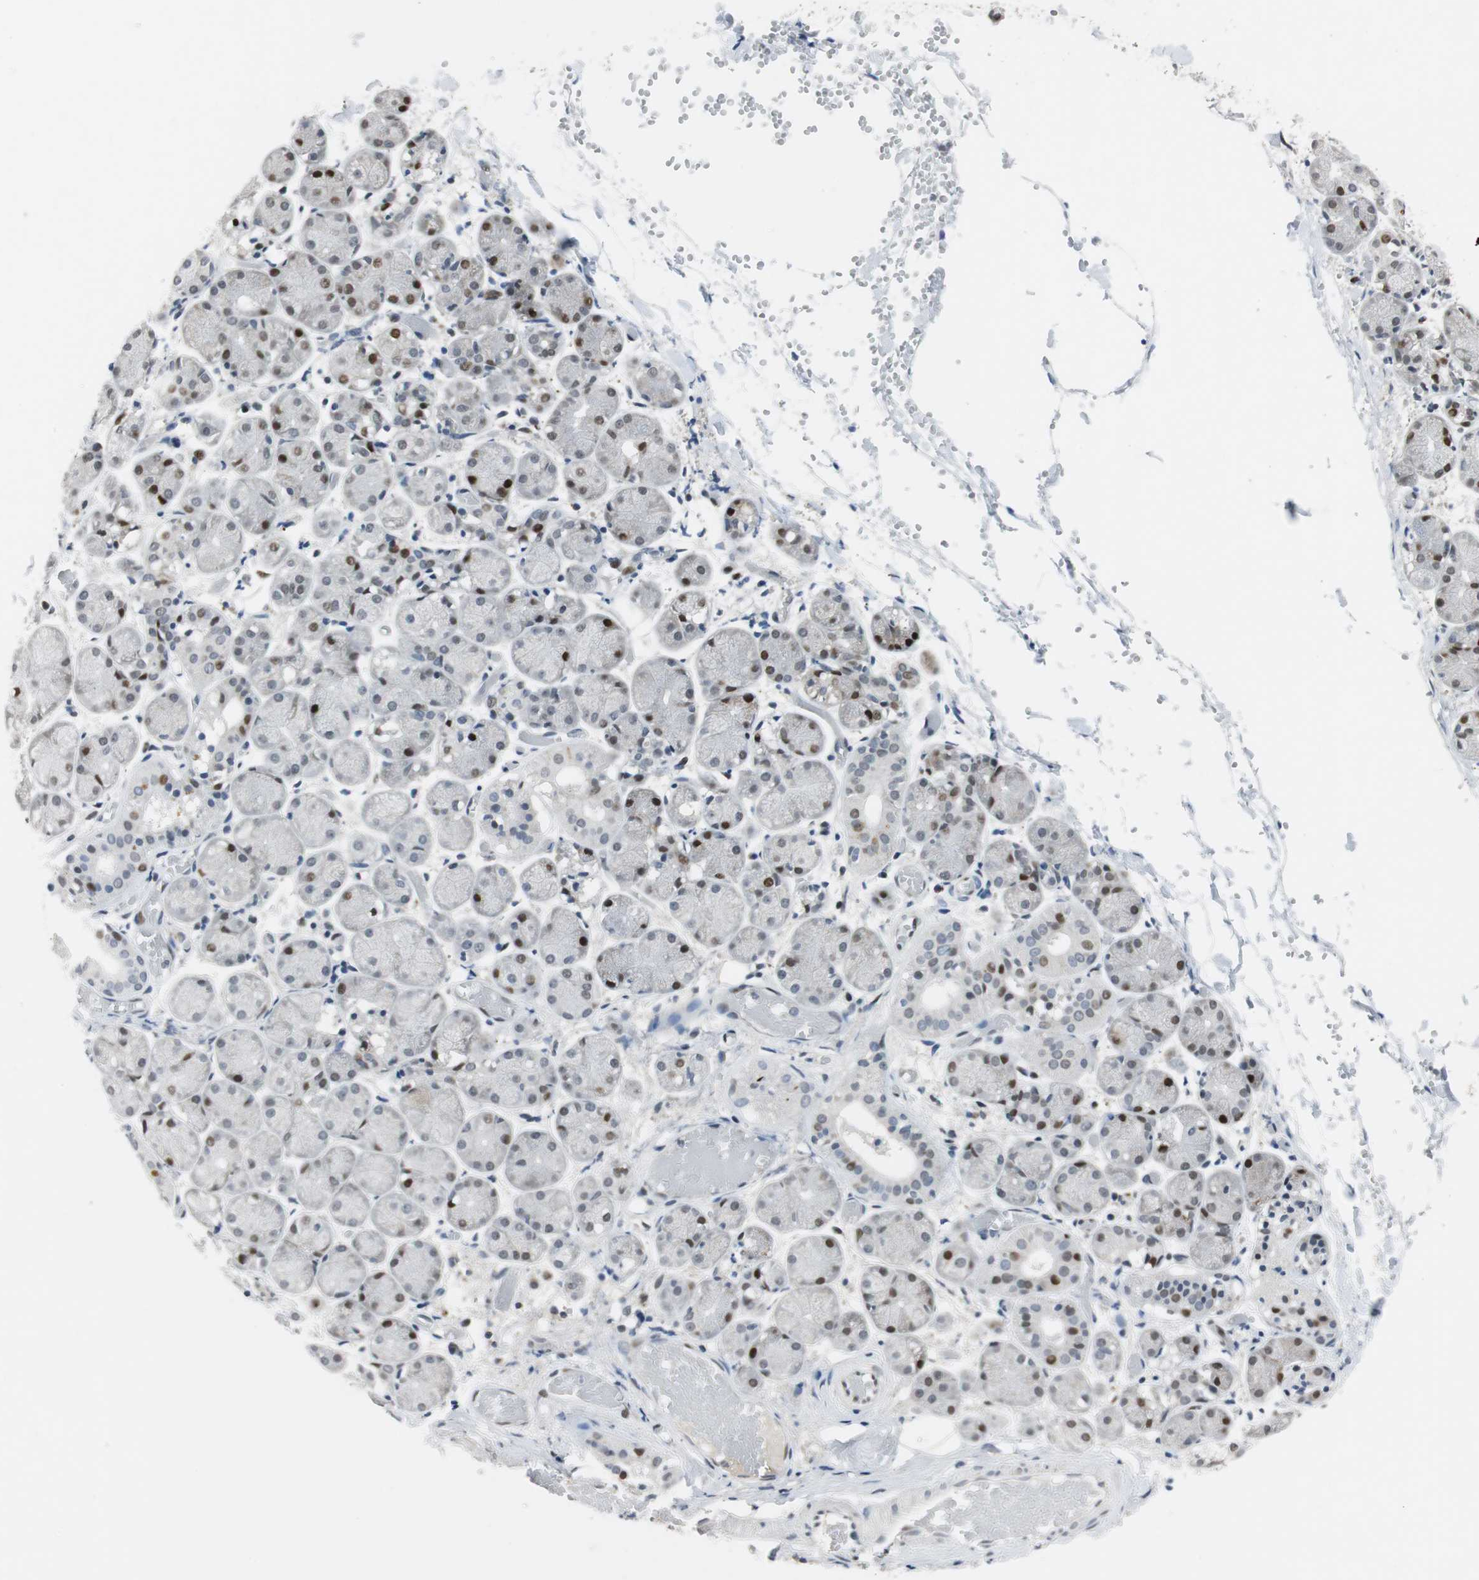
{"staining": {"intensity": "moderate", "quantity": "<25%", "location": "nuclear"}, "tissue": "salivary gland", "cell_type": "Glandular cells", "image_type": "normal", "snomed": [{"axis": "morphology", "description": "Normal tissue, NOS"}, {"axis": "topography", "description": "Salivary gland"}], "caption": "An image of salivary gland stained for a protein exhibits moderate nuclear brown staining in glandular cells. (brown staining indicates protein expression, while blue staining denotes nuclei).", "gene": "AJUBA", "patient": {"sex": "female", "age": 24}}